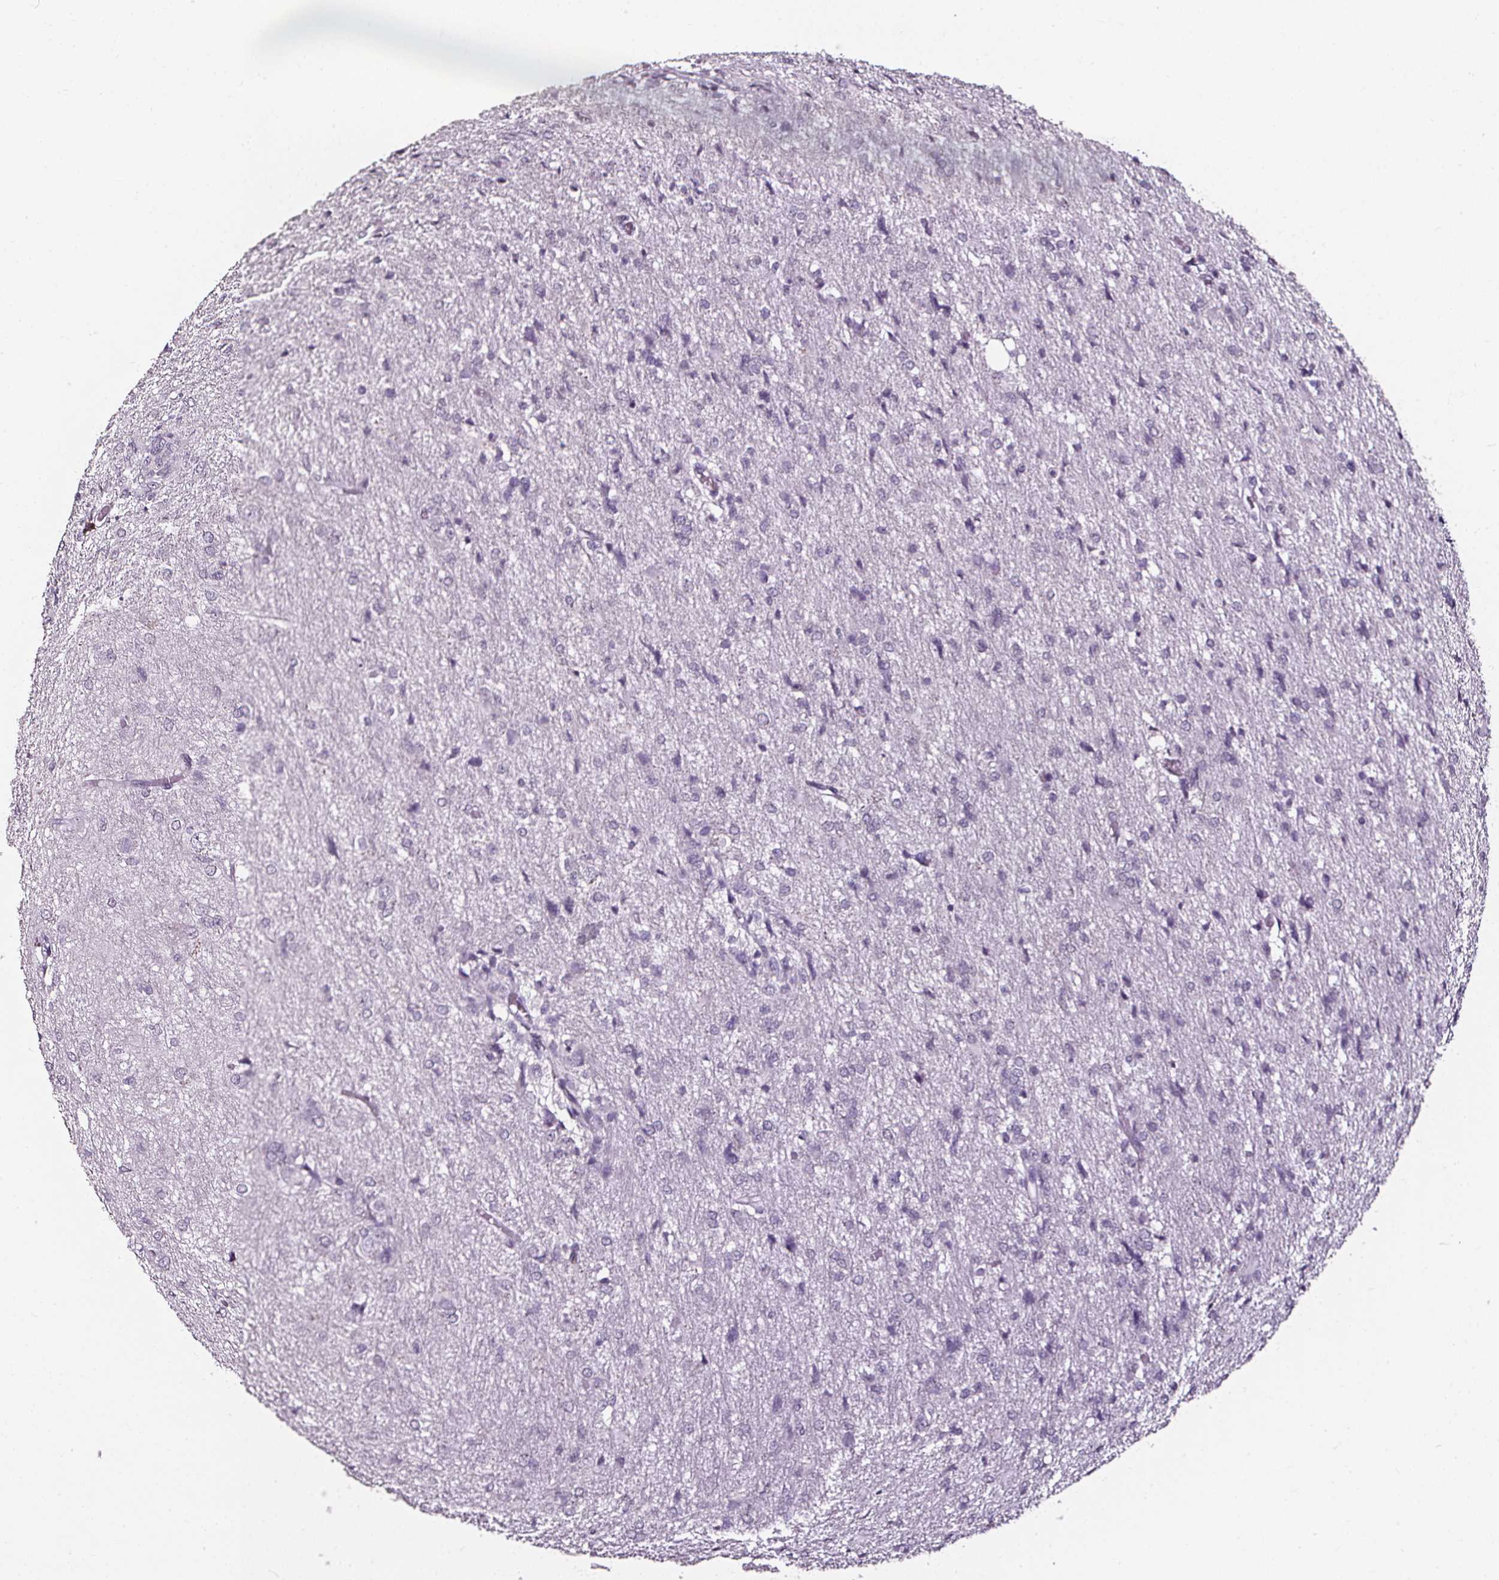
{"staining": {"intensity": "negative", "quantity": "none", "location": "none"}, "tissue": "glioma", "cell_type": "Tumor cells", "image_type": "cancer", "snomed": [{"axis": "morphology", "description": "Glioma, malignant, High grade"}, {"axis": "topography", "description": "Brain"}], "caption": "Glioma was stained to show a protein in brown. There is no significant positivity in tumor cells.", "gene": "DEFA5", "patient": {"sex": "male", "age": 68}}